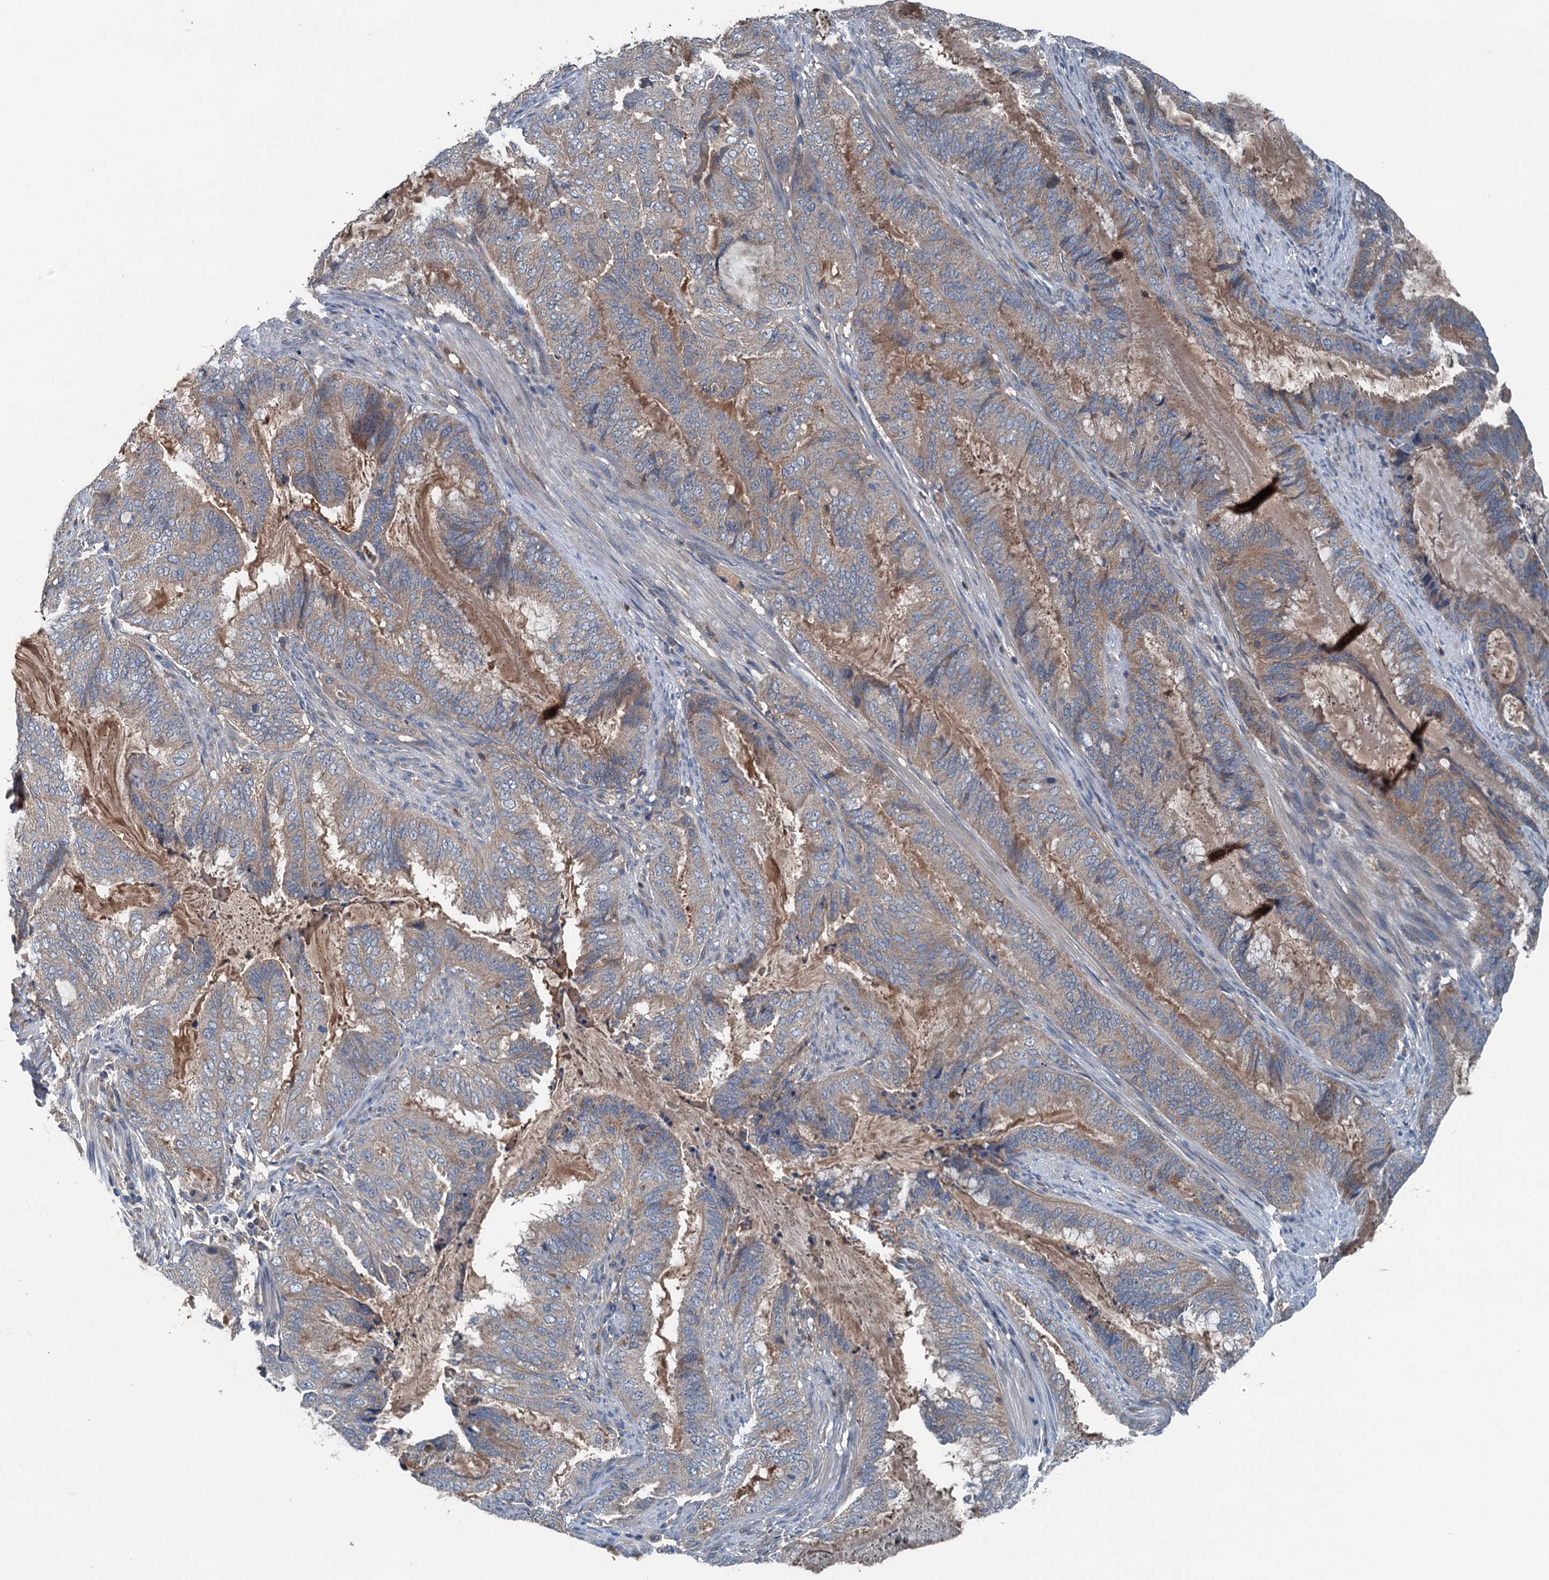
{"staining": {"intensity": "weak", "quantity": "25%-75%", "location": "cytoplasmic/membranous"}, "tissue": "endometrial cancer", "cell_type": "Tumor cells", "image_type": "cancer", "snomed": [{"axis": "morphology", "description": "Adenocarcinoma, NOS"}, {"axis": "topography", "description": "Endometrium"}], "caption": "The photomicrograph displays immunohistochemical staining of endometrial adenocarcinoma. There is weak cytoplasmic/membranous staining is seen in approximately 25%-75% of tumor cells.", "gene": "PDSS1", "patient": {"sex": "female", "age": 51}}